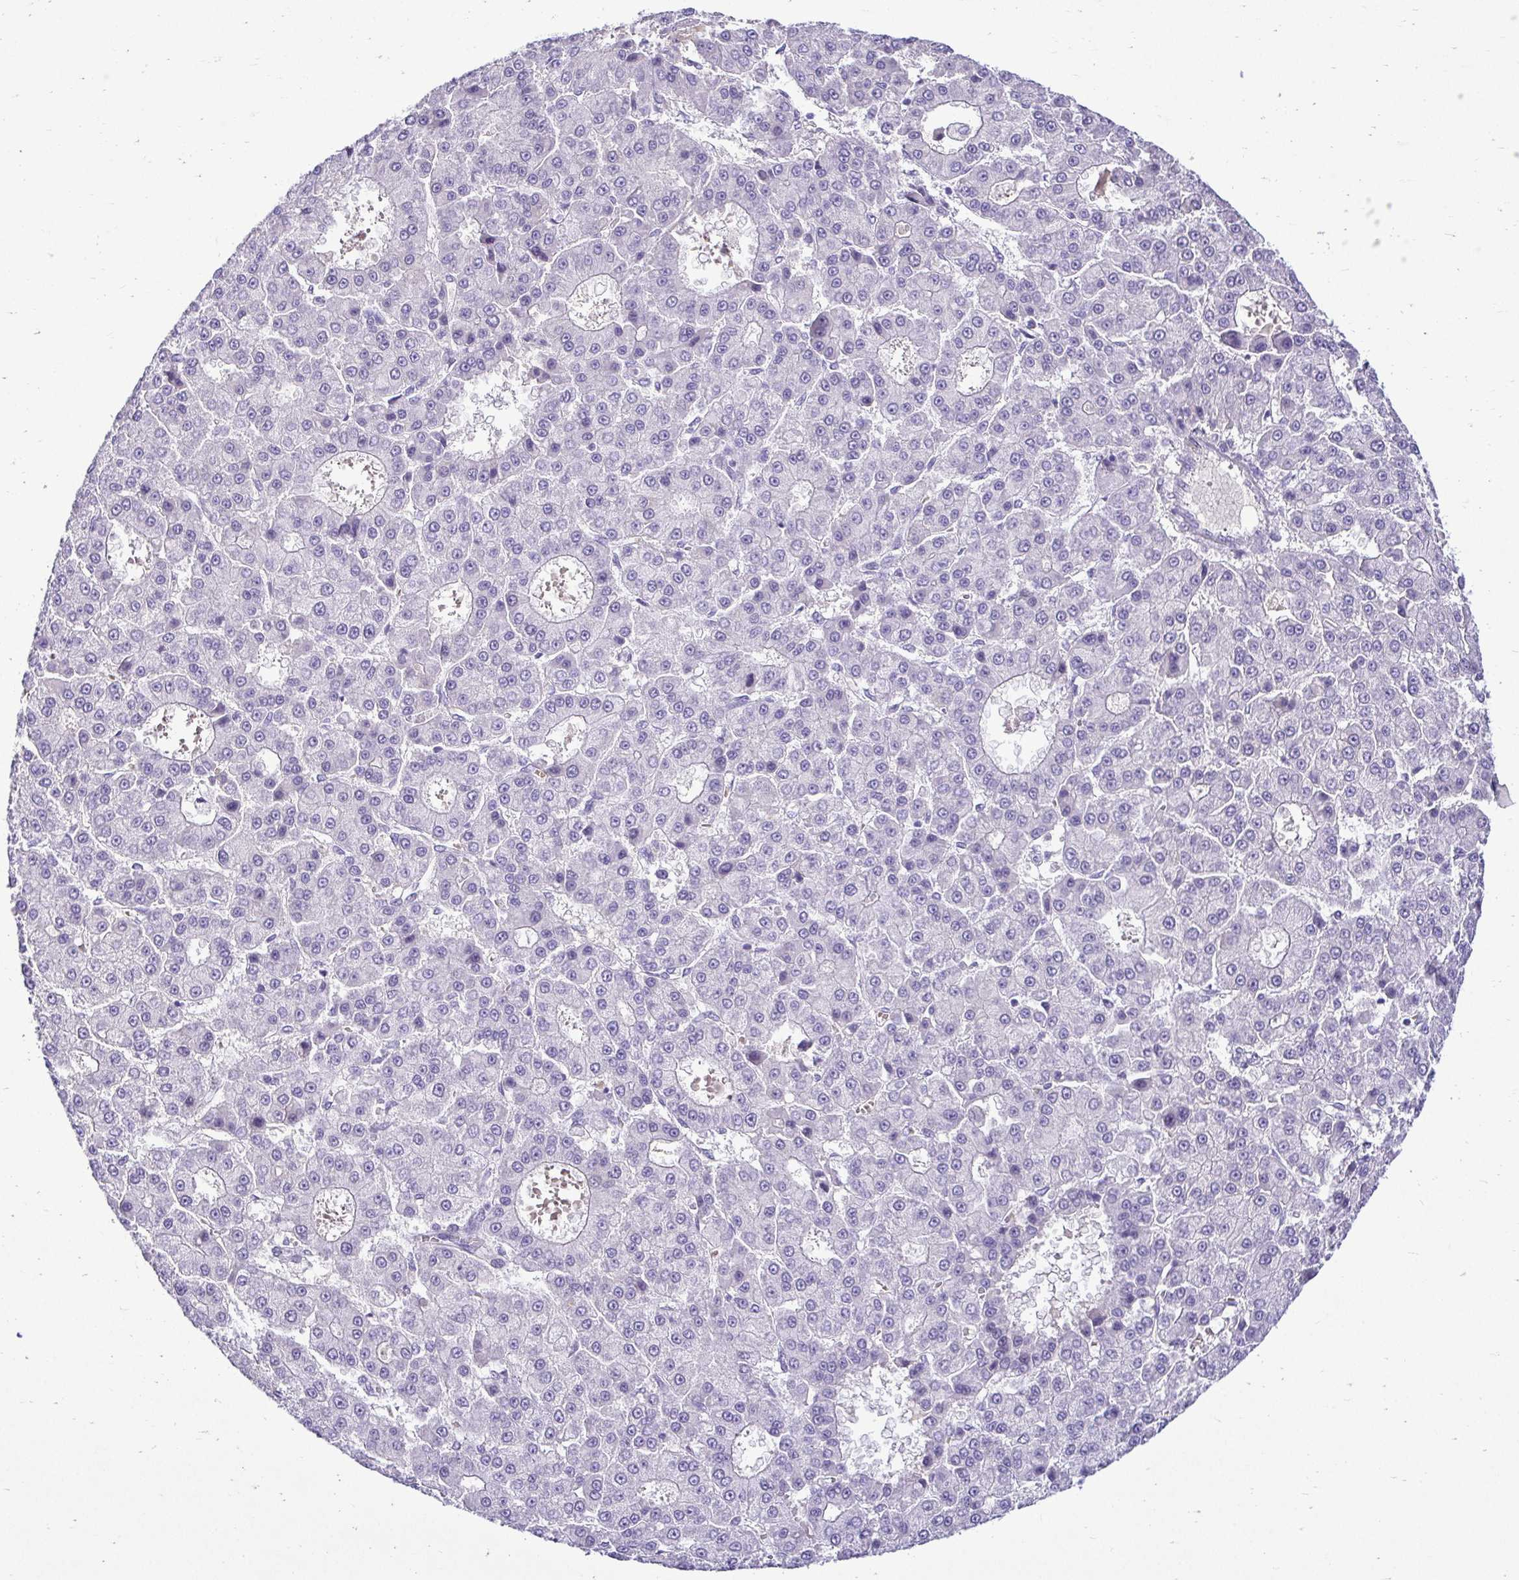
{"staining": {"intensity": "negative", "quantity": "none", "location": "none"}, "tissue": "liver cancer", "cell_type": "Tumor cells", "image_type": "cancer", "snomed": [{"axis": "morphology", "description": "Carcinoma, Hepatocellular, NOS"}, {"axis": "topography", "description": "Liver"}], "caption": "Tumor cells show no significant staining in liver cancer (hepatocellular carcinoma). (DAB IHC with hematoxylin counter stain).", "gene": "CDC20", "patient": {"sex": "male", "age": 70}}